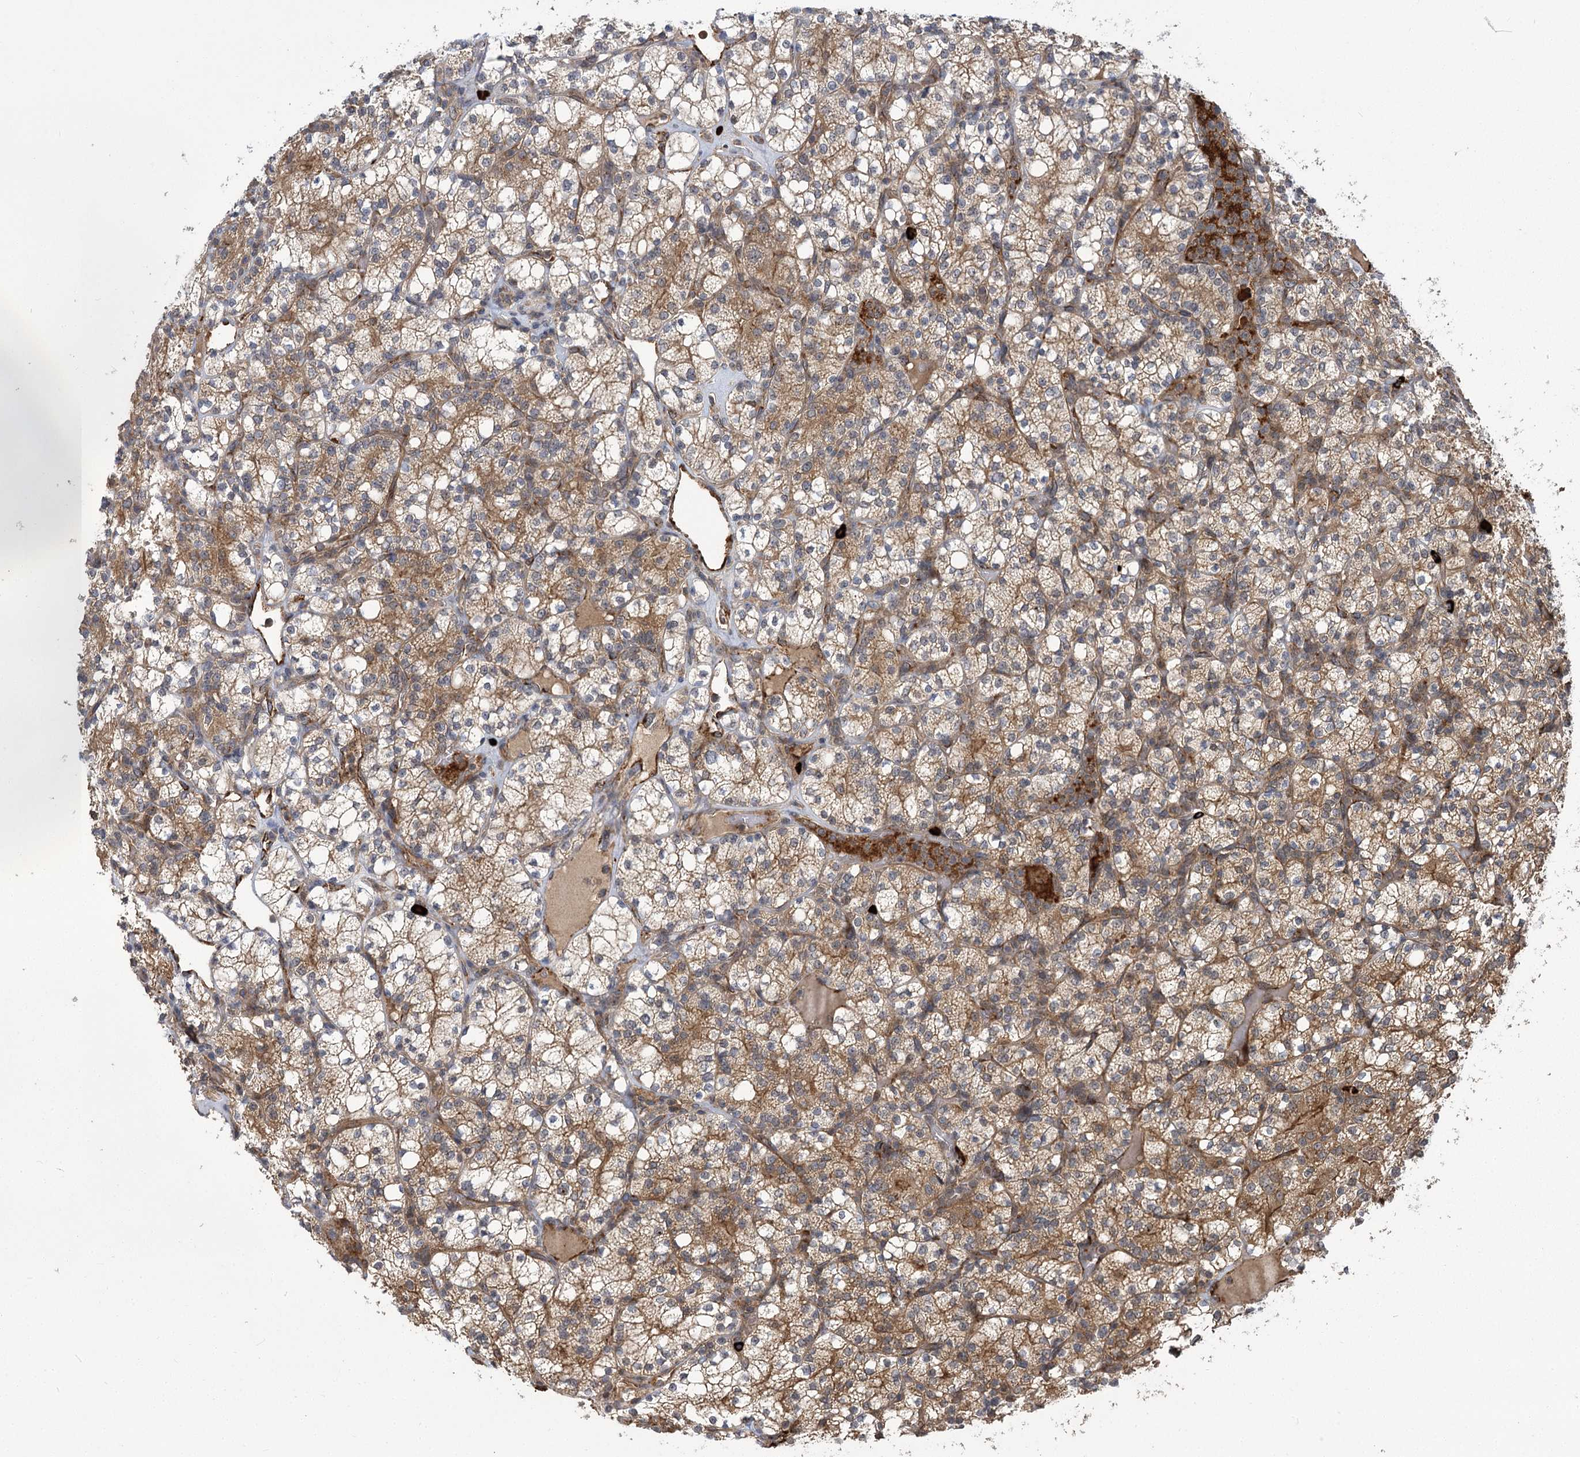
{"staining": {"intensity": "moderate", "quantity": ">75%", "location": "cytoplasmic/membranous"}, "tissue": "renal cancer", "cell_type": "Tumor cells", "image_type": "cancer", "snomed": [{"axis": "morphology", "description": "Adenocarcinoma, NOS"}, {"axis": "topography", "description": "Kidney"}], "caption": "Immunohistochemical staining of human adenocarcinoma (renal) reveals medium levels of moderate cytoplasmic/membranous protein staining in approximately >75% of tumor cells. (DAB = brown stain, brightfield microscopy at high magnification).", "gene": "CARD19", "patient": {"sex": "male", "age": 77}}